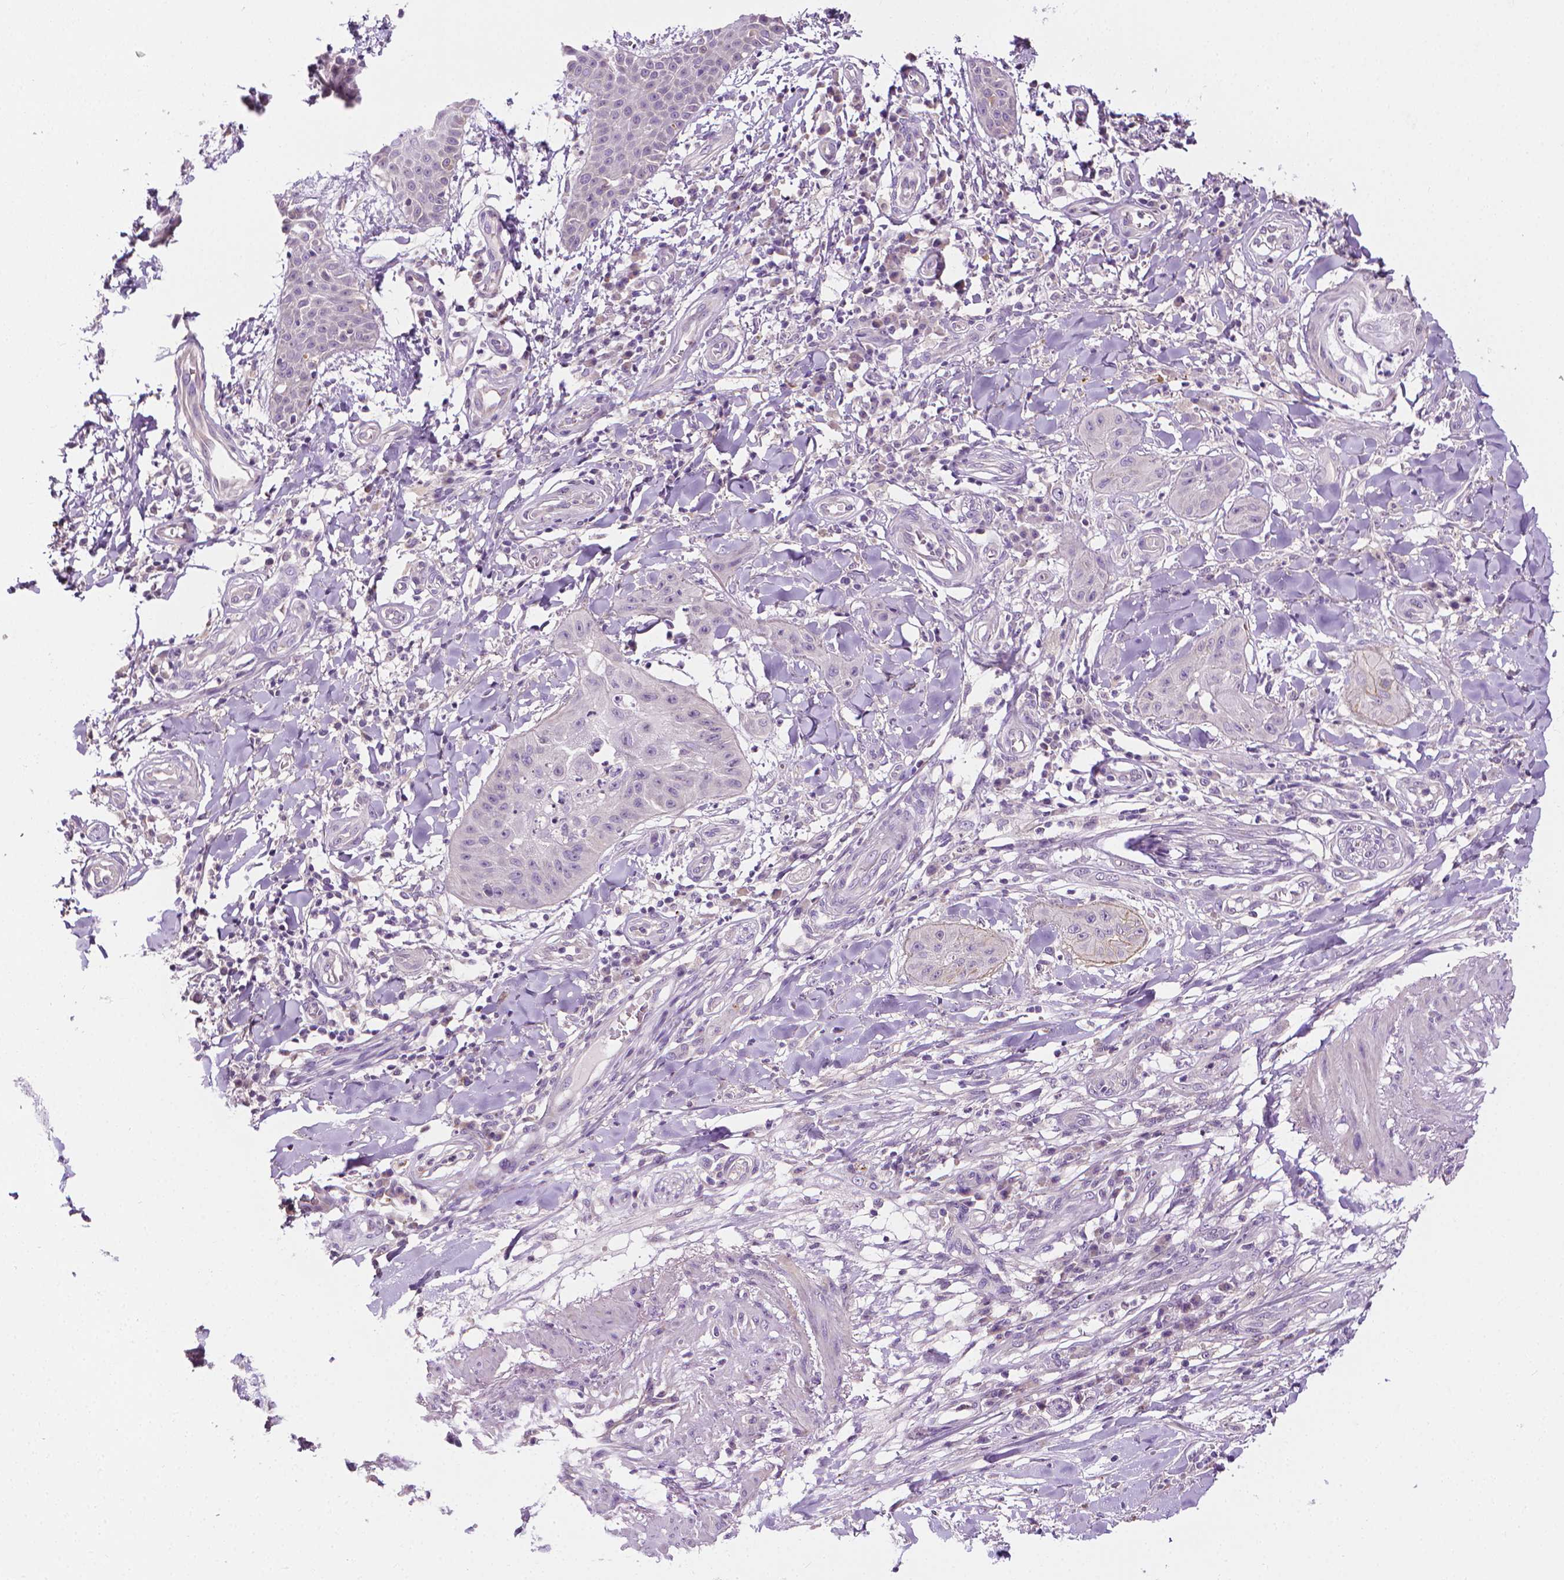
{"staining": {"intensity": "negative", "quantity": "none", "location": "none"}, "tissue": "skin cancer", "cell_type": "Tumor cells", "image_type": "cancer", "snomed": [{"axis": "morphology", "description": "Squamous cell carcinoma, NOS"}, {"axis": "topography", "description": "Skin"}], "caption": "Tumor cells show no significant protein positivity in skin cancer.", "gene": "MCOLN3", "patient": {"sex": "male", "age": 70}}